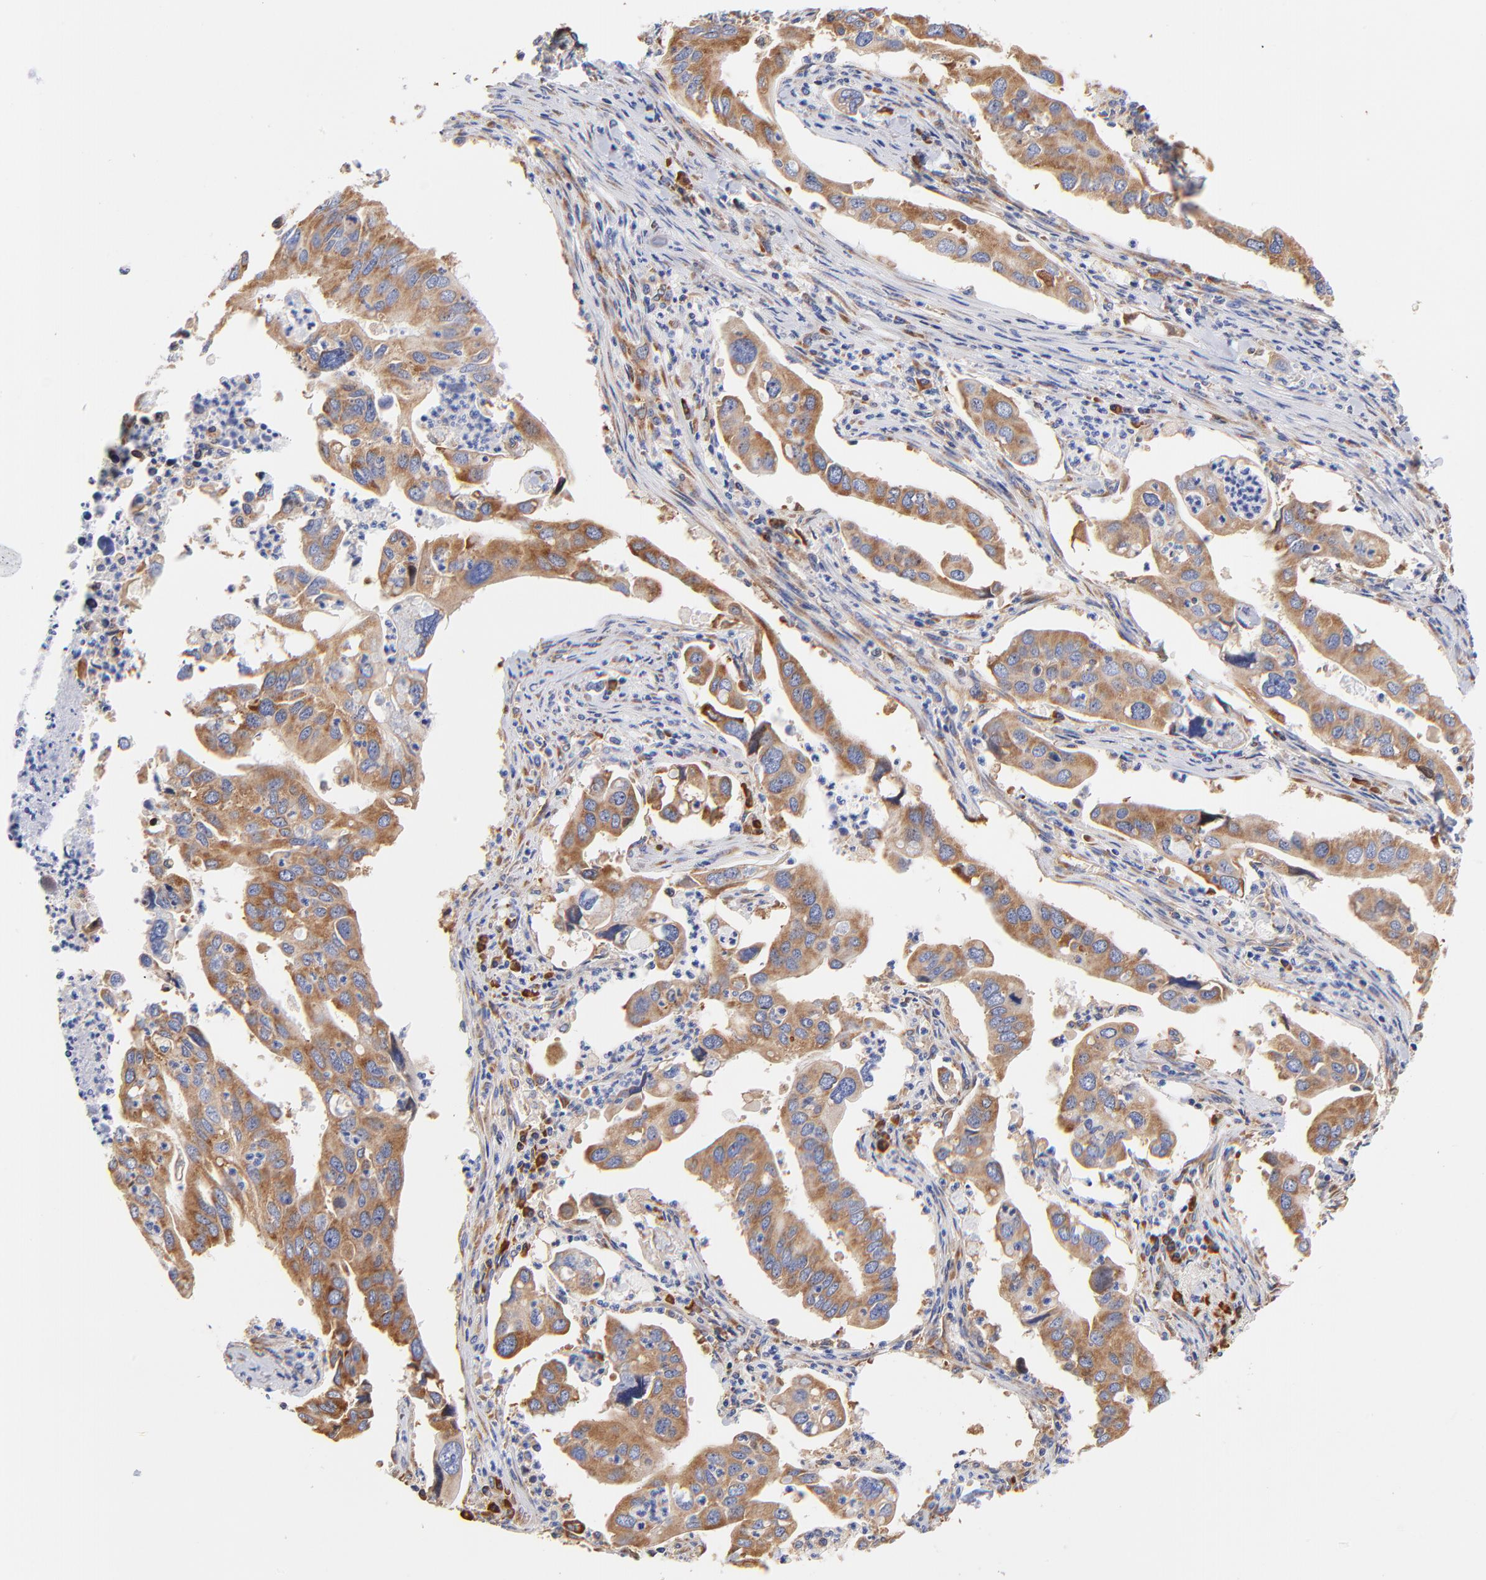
{"staining": {"intensity": "moderate", "quantity": ">75%", "location": "cytoplasmic/membranous"}, "tissue": "lung cancer", "cell_type": "Tumor cells", "image_type": "cancer", "snomed": [{"axis": "morphology", "description": "Adenocarcinoma, NOS"}, {"axis": "topography", "description": "Lung"}], "caption": "This micrograph exhibits IHC staining of human adenocarcinoma (lung), with medium moderate cytoplasmic/membranous expression in about >75% of tumor cells.", "gene": "RPL27", "patient": {"sex": "male", "age": 48}}